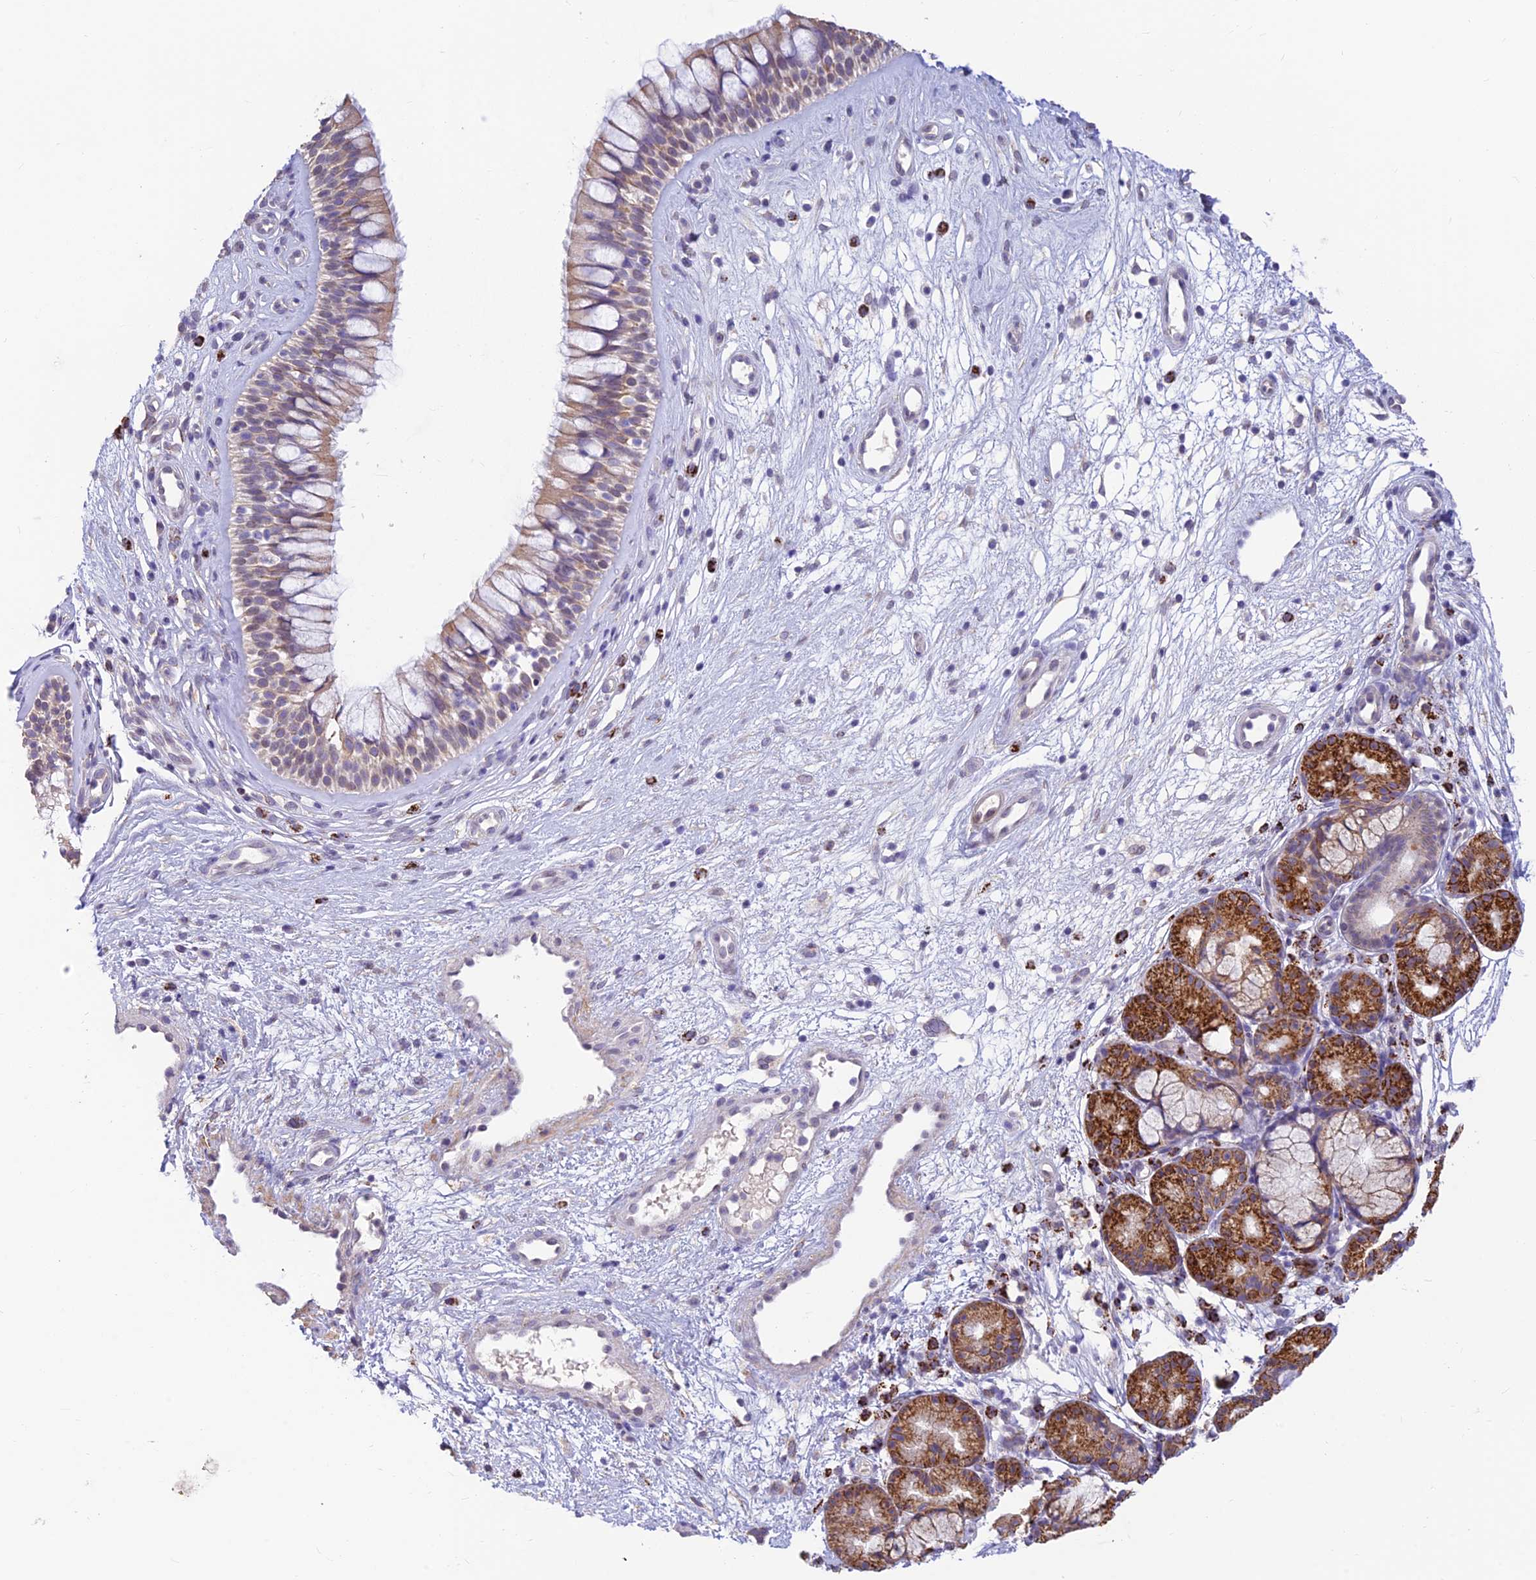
{"staining": {"intensity": "moderate", "quantity": "<25%", "location": "cytoplasmic/membranous"}, "tissue": "nasopharynx", "cell_type": "Respiratory epithelial cells", "image_type": "normal", "snomed": [{"axis": "morphology", "description": "Normal tissue, NOS"}, {"axis": "topography", "description": "Nasopharynx"}], "caption": "Immunohistochemical staining of normal nasopharynx displays low levels of moderate cytoplasmic/membranous staining in about <25% of respiratory epithelial cells. The staining was performed using DAB (3,3'-diaminobenzidine), with brown indicating positive protein expression. Nuclei are stained blue with hematoxylin.", "gene": "ALDH1L2", "patient": {"sex": "male", "age": 32}}